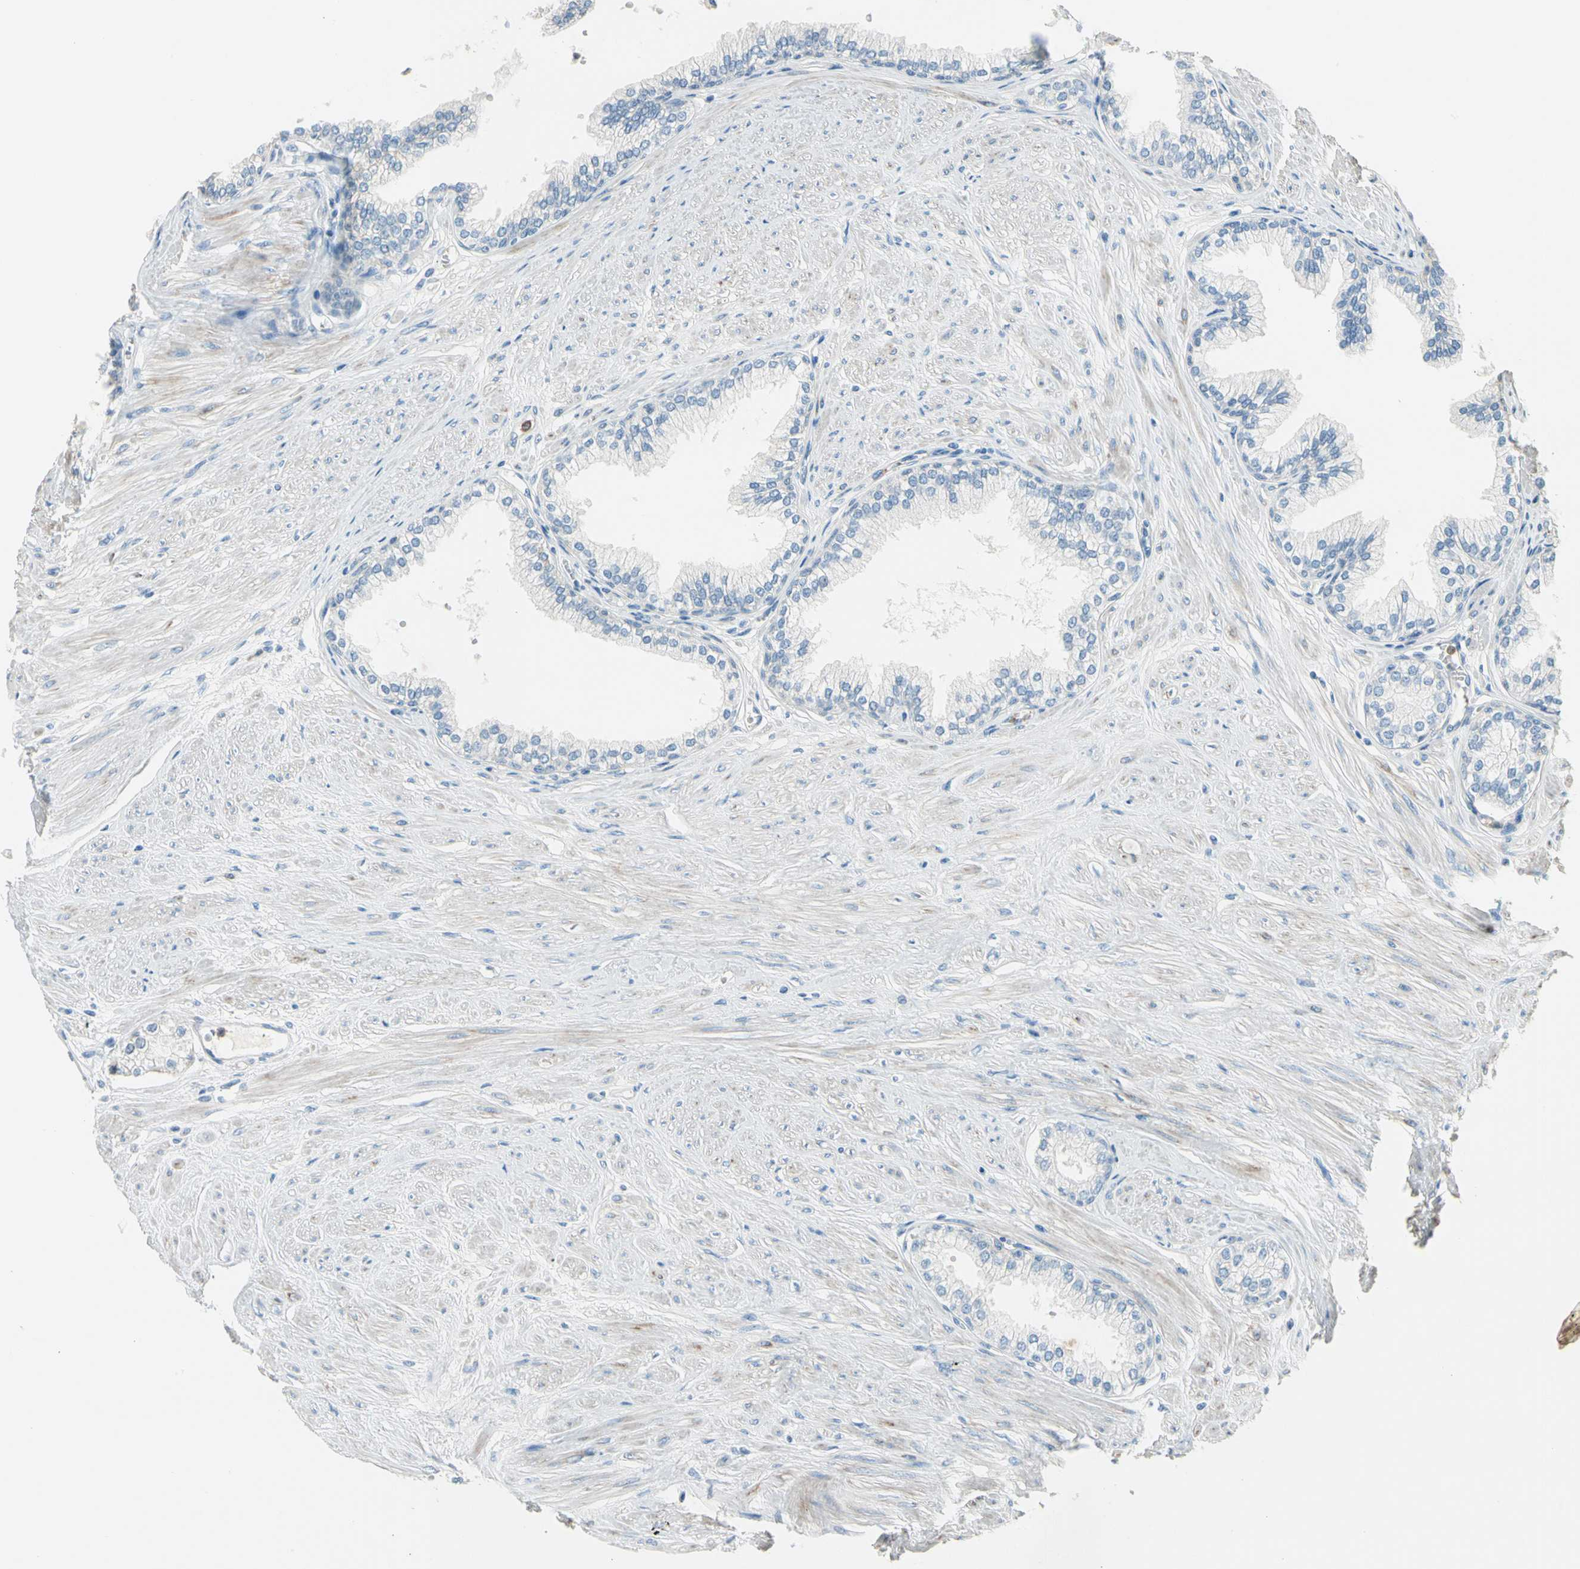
{"staining": {"intensity": "weak", "quantity": "25%-75%", "location": "cytoplasmic/membranous"}, "tissue": "prostate", "cell_type": "Glandular cells", "image_type": "normal", "snomed": [{"axis": "morphology", "description": "Normal tissue, NOS"}, {"axis": "topography", "description": "Prostate"}], "caption": "Brown immunohistochemical staining in unremarkable prostate demonstrates weak cytoplasmic/membranous positivity in approximately 25%-75% of glandular cells.", "gene": "LY6G6F", "patient": {"sex": "male", "age": 64}}